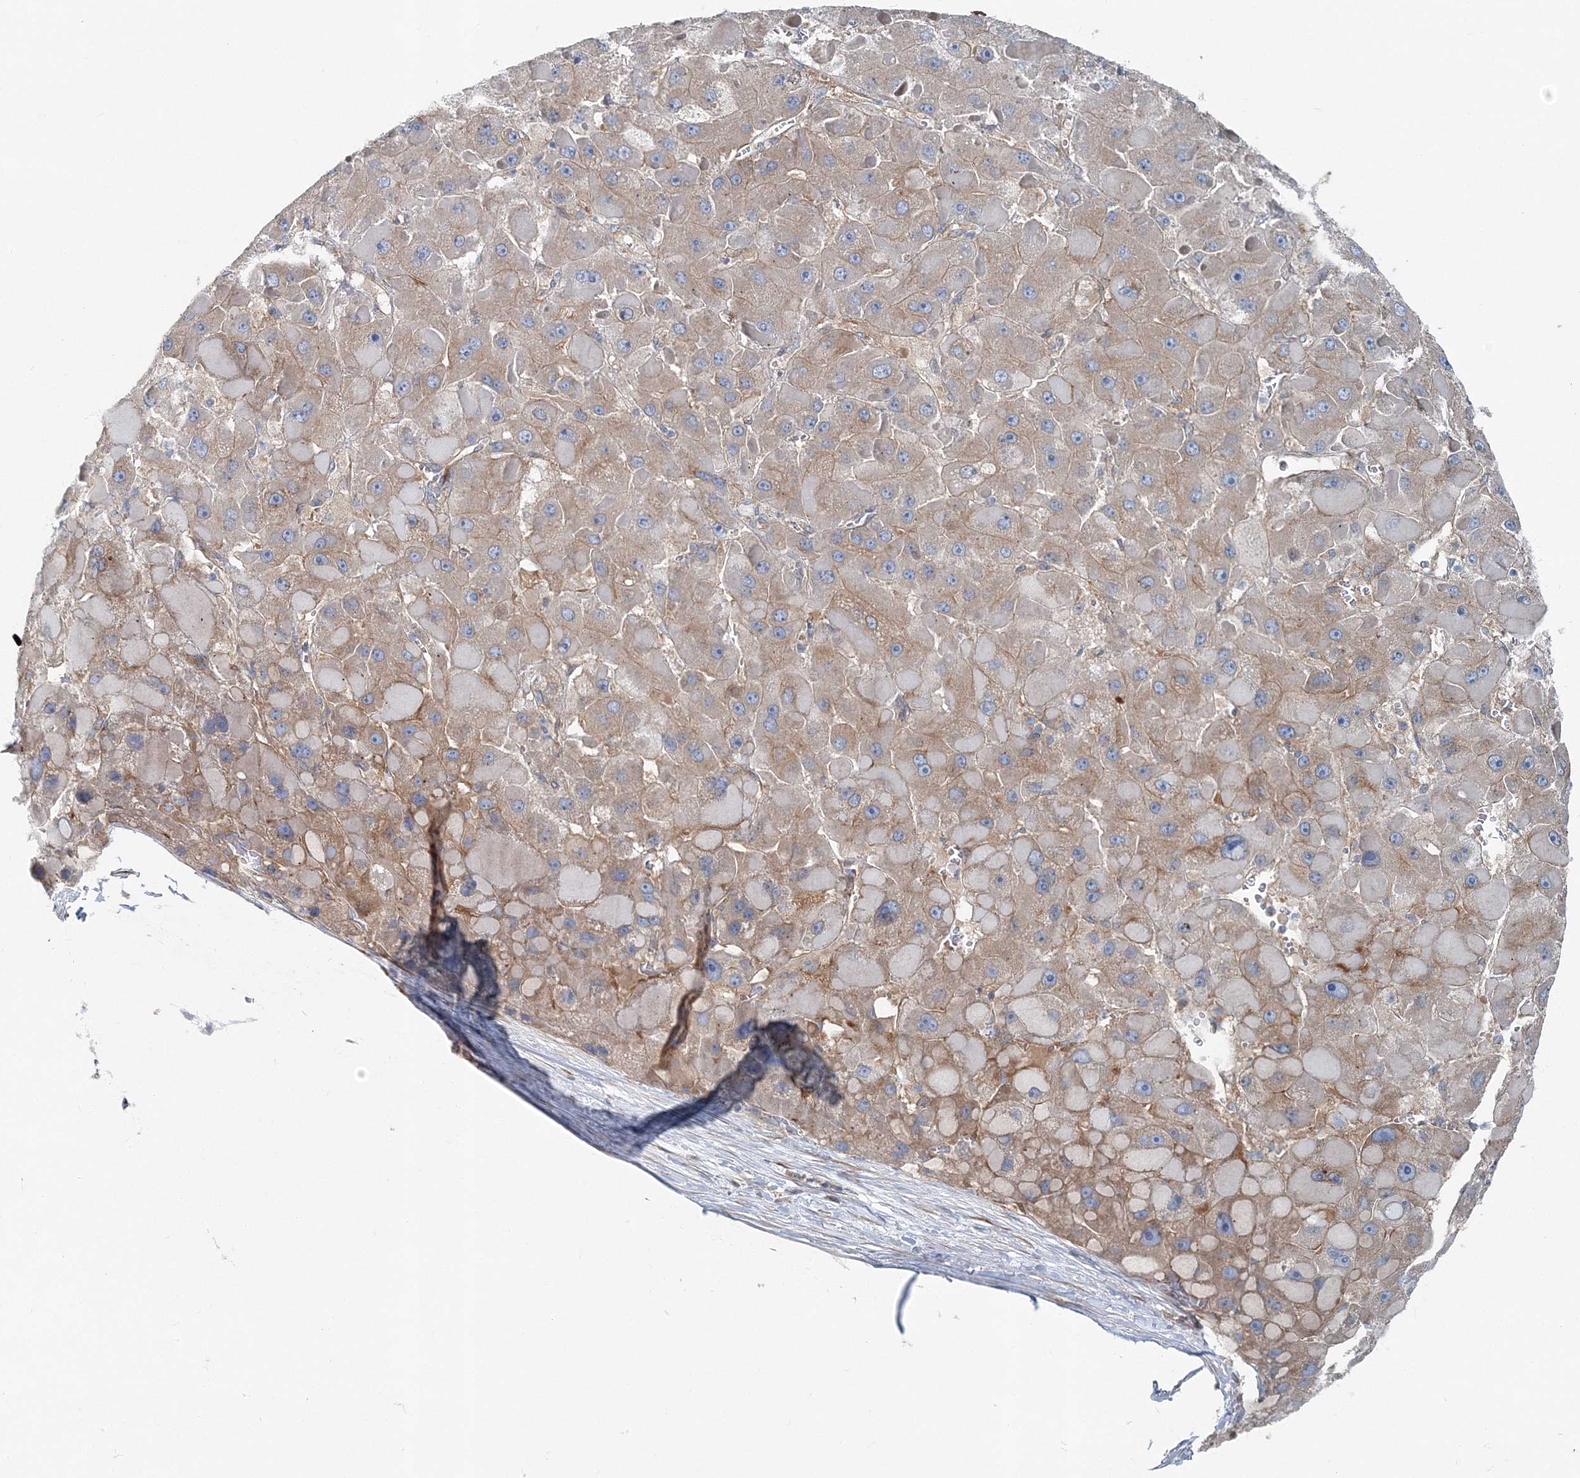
{"staining": {"intensity": "moderate", "quantity": ">75%", "location": "cytoplasmic/membranous"}, "tissue": "liver cancer", "cell_type": "Tumor cells", "image_type": "cancer", "snomed": [{"axis": "morphology", "description": "Carcinoma, Hepatocellular, NOS"}, {"axis": "topography", "description": "Liver"}], "caption": "This micrograph shows IHC staining of liver cancer, with medium moderate cytoplasmic/membranous expression in approximately >75% of tumor cells.", "gene": "MPHOSPH9", "patient": {"sex": "female", "age": 73}}